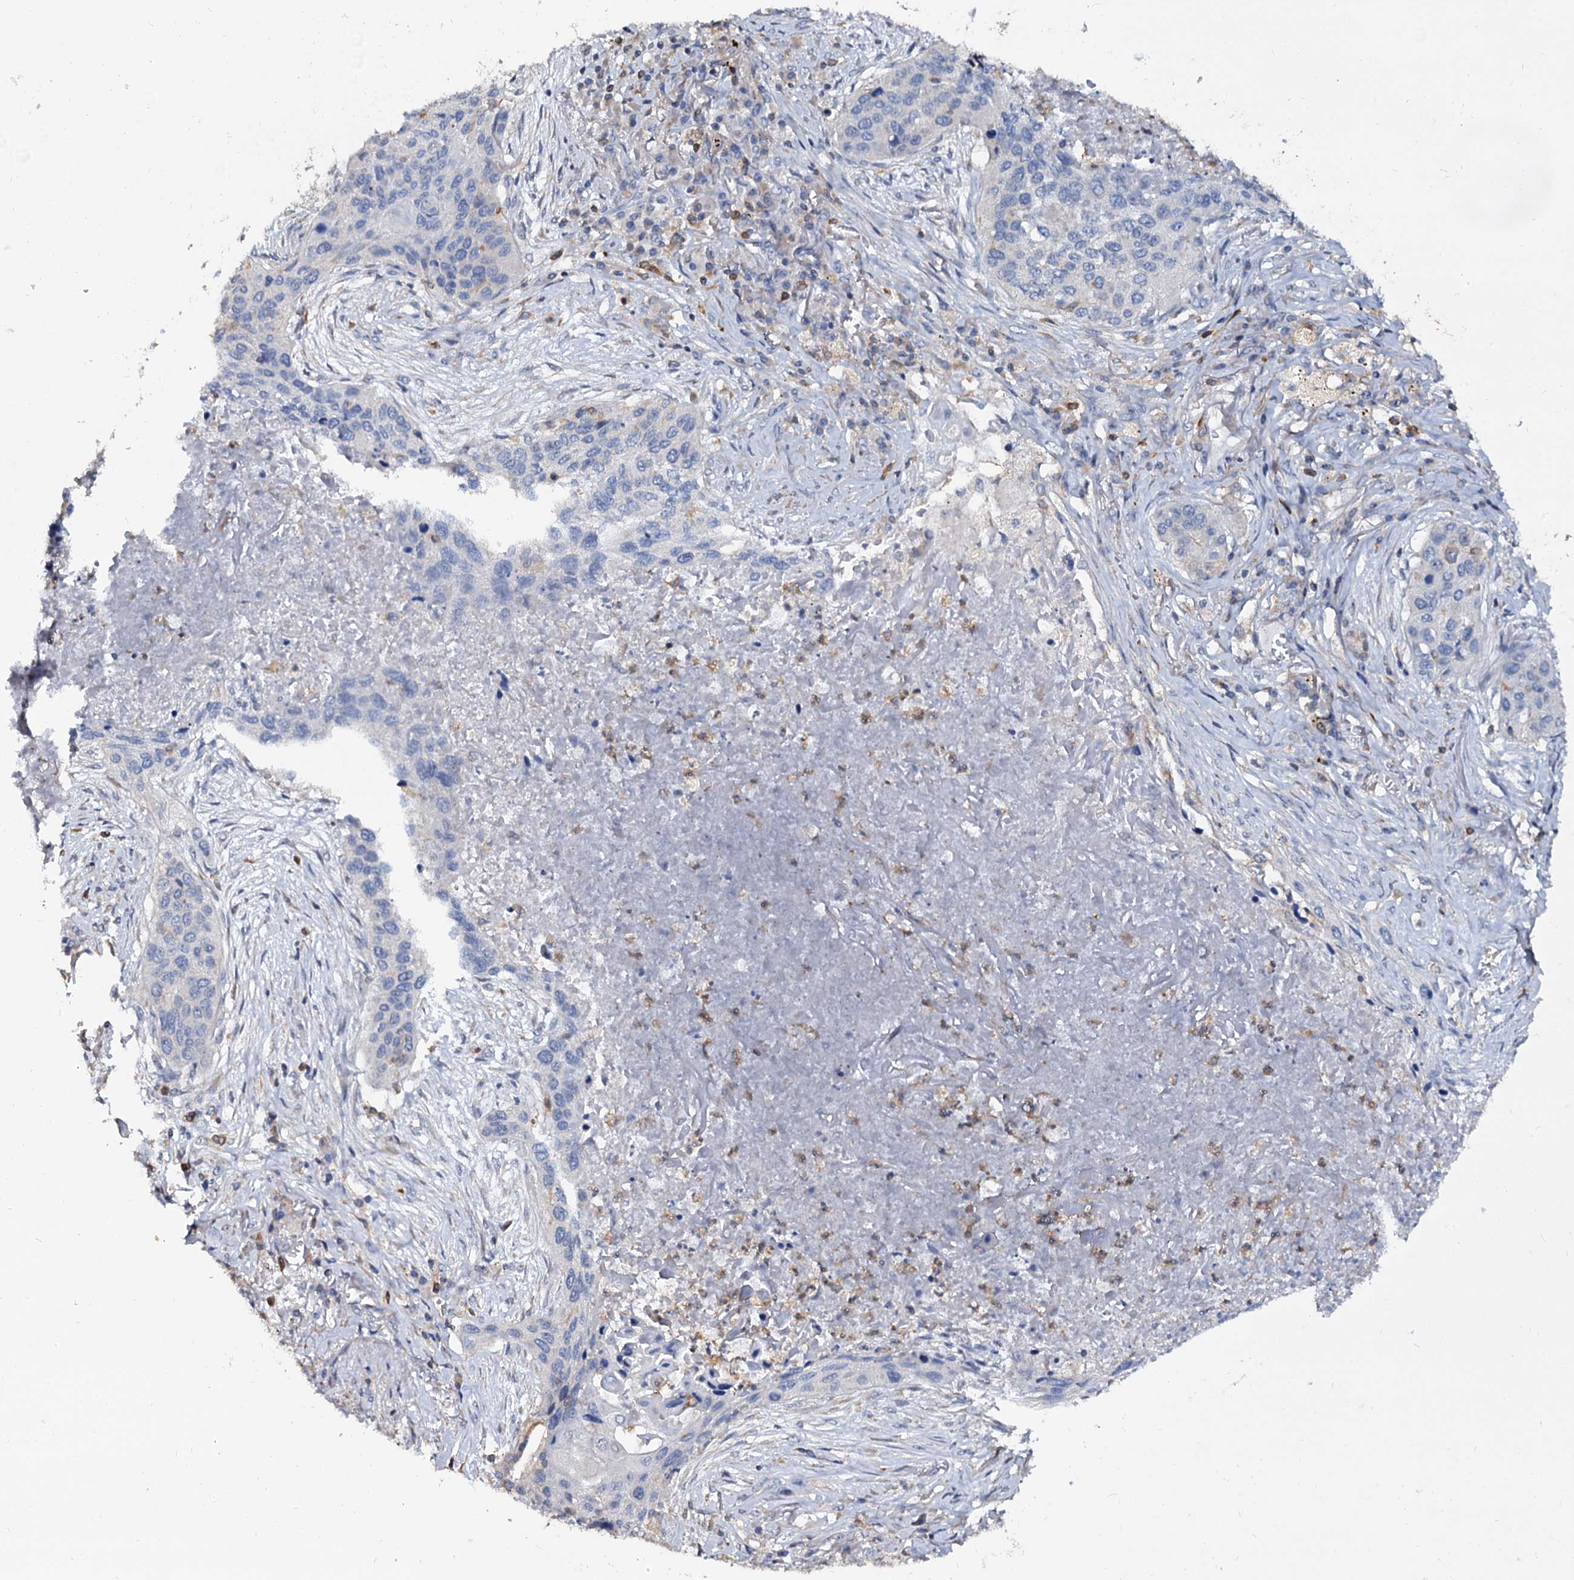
{"staining": {"intensity": "negative", "quantity": "none", "location": "none"}, "tissue": "lung cancer", "cell_type": "Tumor cells", "image_type": "cancer", "snomed": [{"axis": "morphology", "description": "Squamous cell carcinoma, NOS"}, {"axis": "topography", "description": "Lung"}], "caption": "The photomicrograph reveals no staining of tumor cells in lung squamous cell carcinoma.", "gene": "ANKRD13A", "patient": {"sex": "female", "age": 63}}